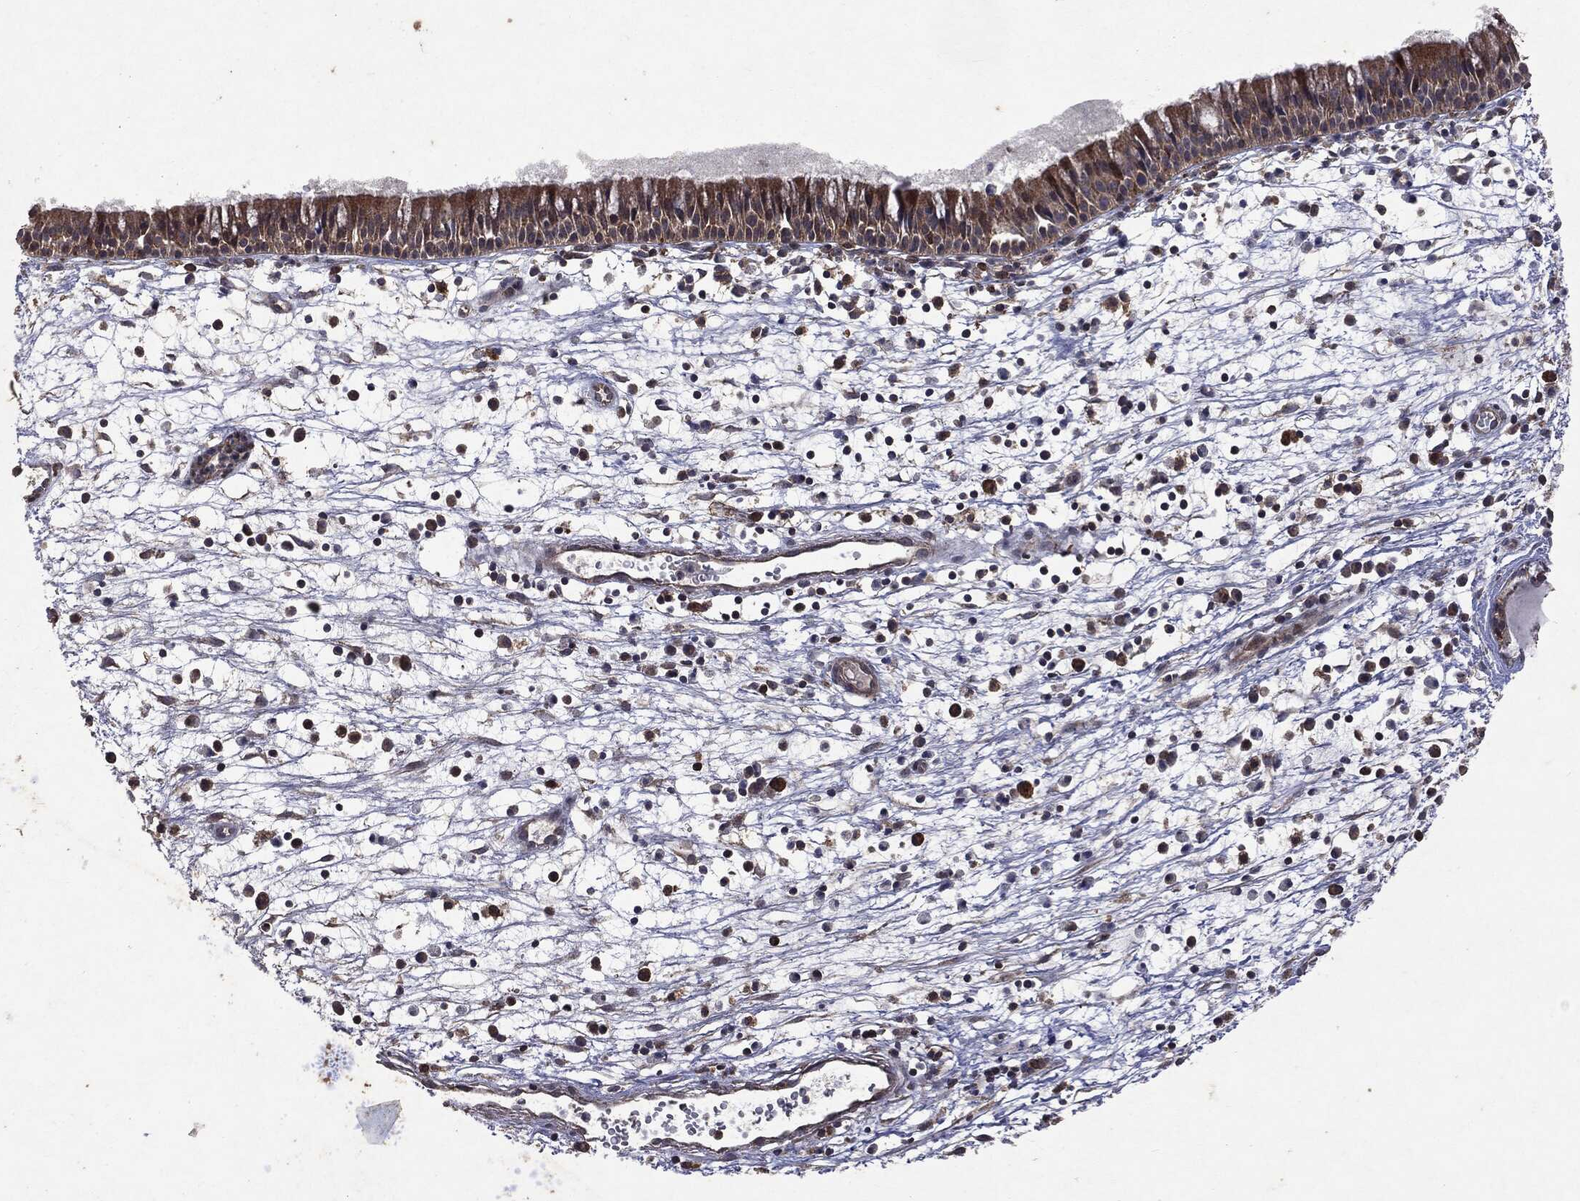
{"staining": {"intensity": "moderate", "quantity": ">75%", "location": "cytoplasmic/membranous"}, "tissue": "nasopharynx", "cell_type": "Respiratory epithelial cells", "image_type": "normal", "snomed": [{"axis": "morphology", "description": "Normal tissue, NOS"}, {"axis": "topography", "description": "Nasopharynx"}], "caption": "Immunohistochemical staining of normal nasopharynx shows medium levels of moderate cytoplasmic/membranous positivity in approximately >75% of respiratory epithelial cells.", "gene": "PTEN", "patient": {"sex": "male", "age": 58}}